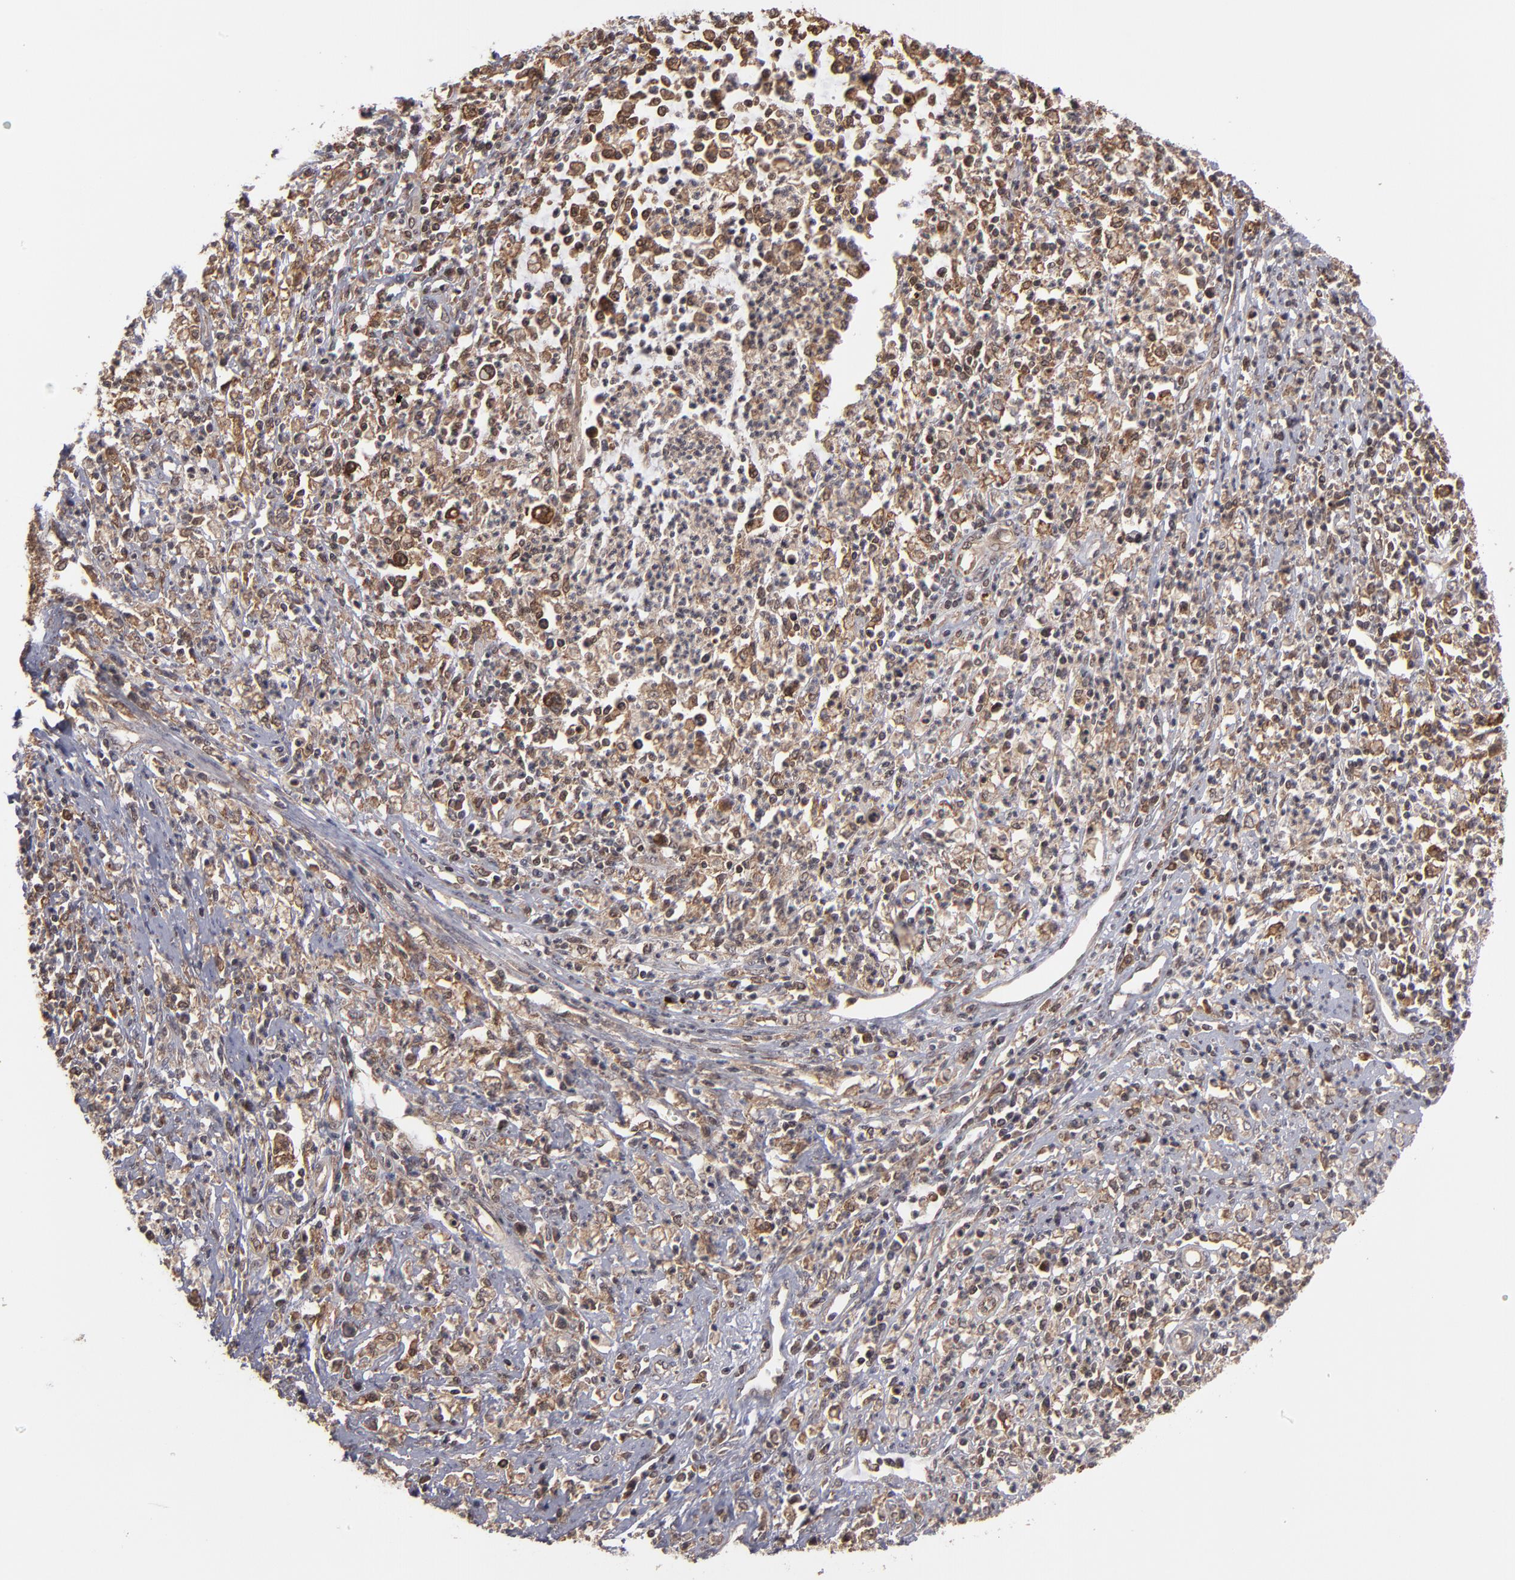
{"staining": {"intensity": "moderate", "quantity": ">75%", "location": "cytoplasmic/membranous,nuclear"}, "tissue": "cervical cancer", "cell_type": "Tumor cells", "image_type": "cancer", "snomed": [{"axis": "morphology", "description": "Adenocarcinoma, NOS"}, {"axis": "topography", "description": "Cervix"}], "caption": "A brown stain highlights moderate cytoplasmic/membranous and nuclear positivity of a protein in cervical cancer (adenocarcinoma) tumor cells.", "gene": "RGS6", "patient": {"sex": "female", "age": 36}}